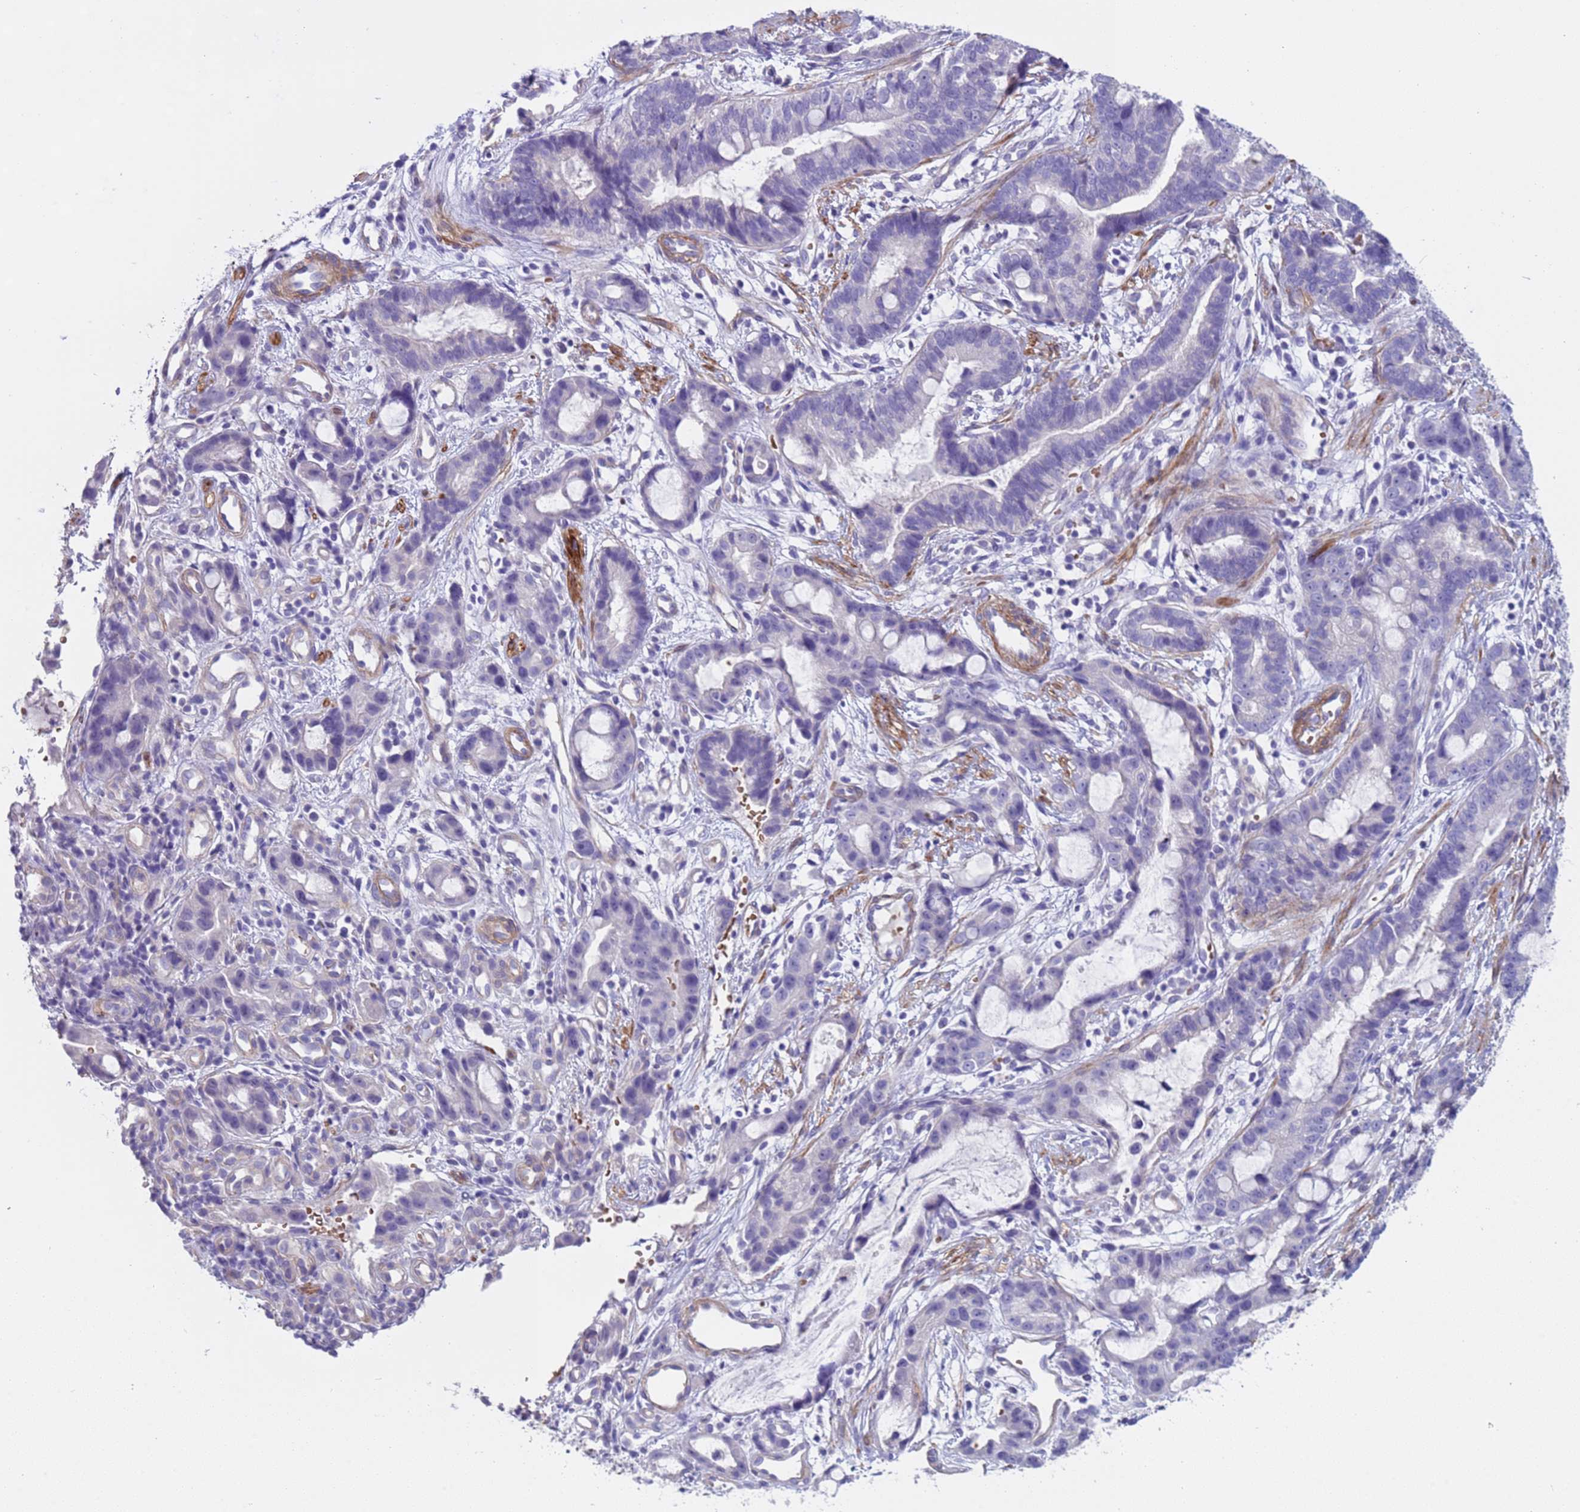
{"staining": {"intensity": "negative", "quantity": "none", "location": "none"}, "tissue": "stomach cancer", "cell_type": "Tumor cells", "image_type": "cancer", "snomed": [{"axis": "morphology", "description": "Adenocarcinoma, NOS"}, {"axis": "topography", "description": "Stomach"}], "caption": "Human stomach cancer (adenocarcinoma) stained for a protein using immunohistochemistry (IHC) displays no staining in tumor cells.", "gene": "KBTBD3", "patient": {"sex": "male", "age": 55}}